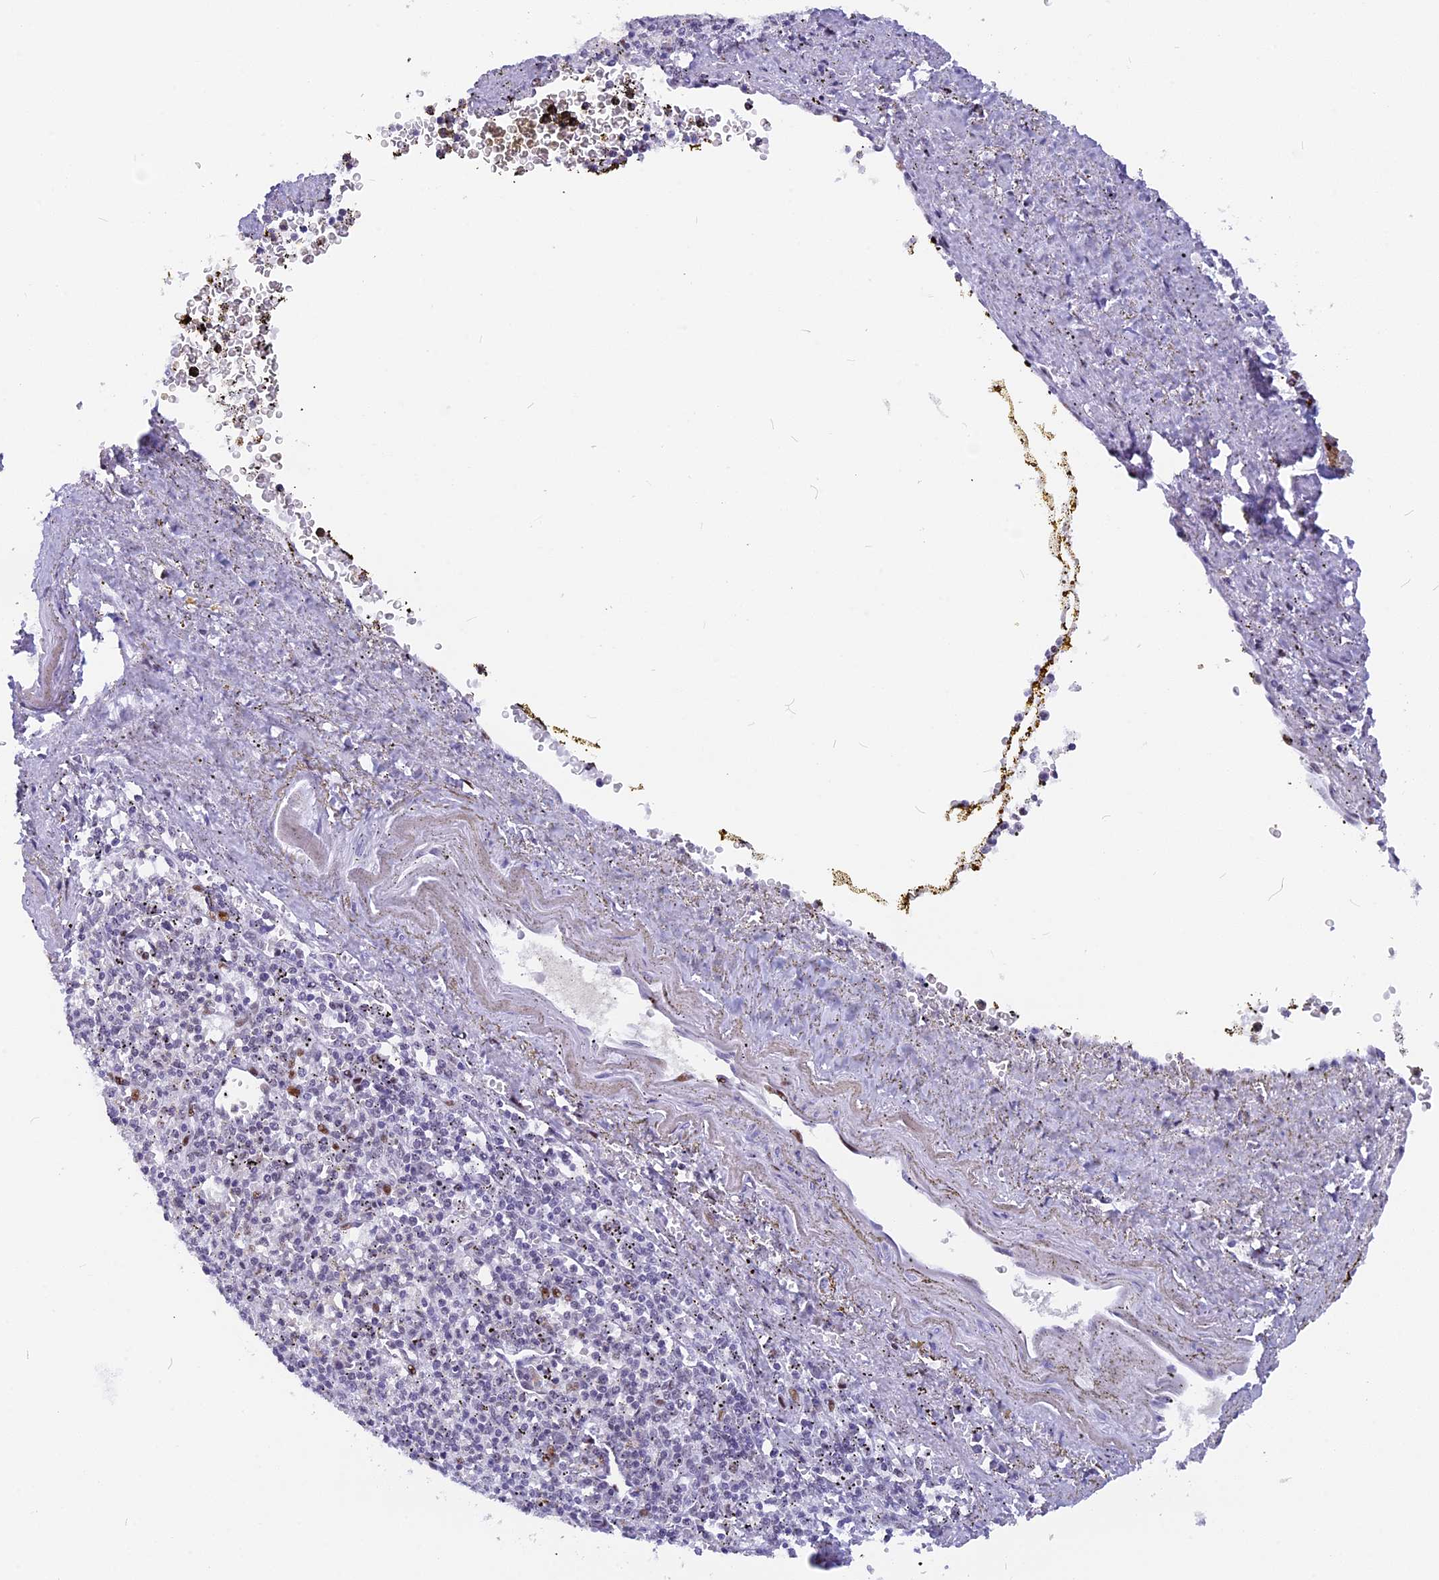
{"staining": {"intensity": "moderate", "quantity": "<25%", "location": "nuclear"}, "tissue": "spleen", "cell_type": "Cells in red pulp", "image_type": "normal", "snomed": [{"axis": "morphology", "description": "Normal tissue, NOS"}, {"axis": "topography", "description": "Spleen"}], "caption": "Approximately <25% of cells in red pulp in normal human spleen exhibit moderate nuclear protein staining as visualized by brown immunohistochemical staining.", "gene": "NSA2", "patient": {"sex": "male", "age": 72}}